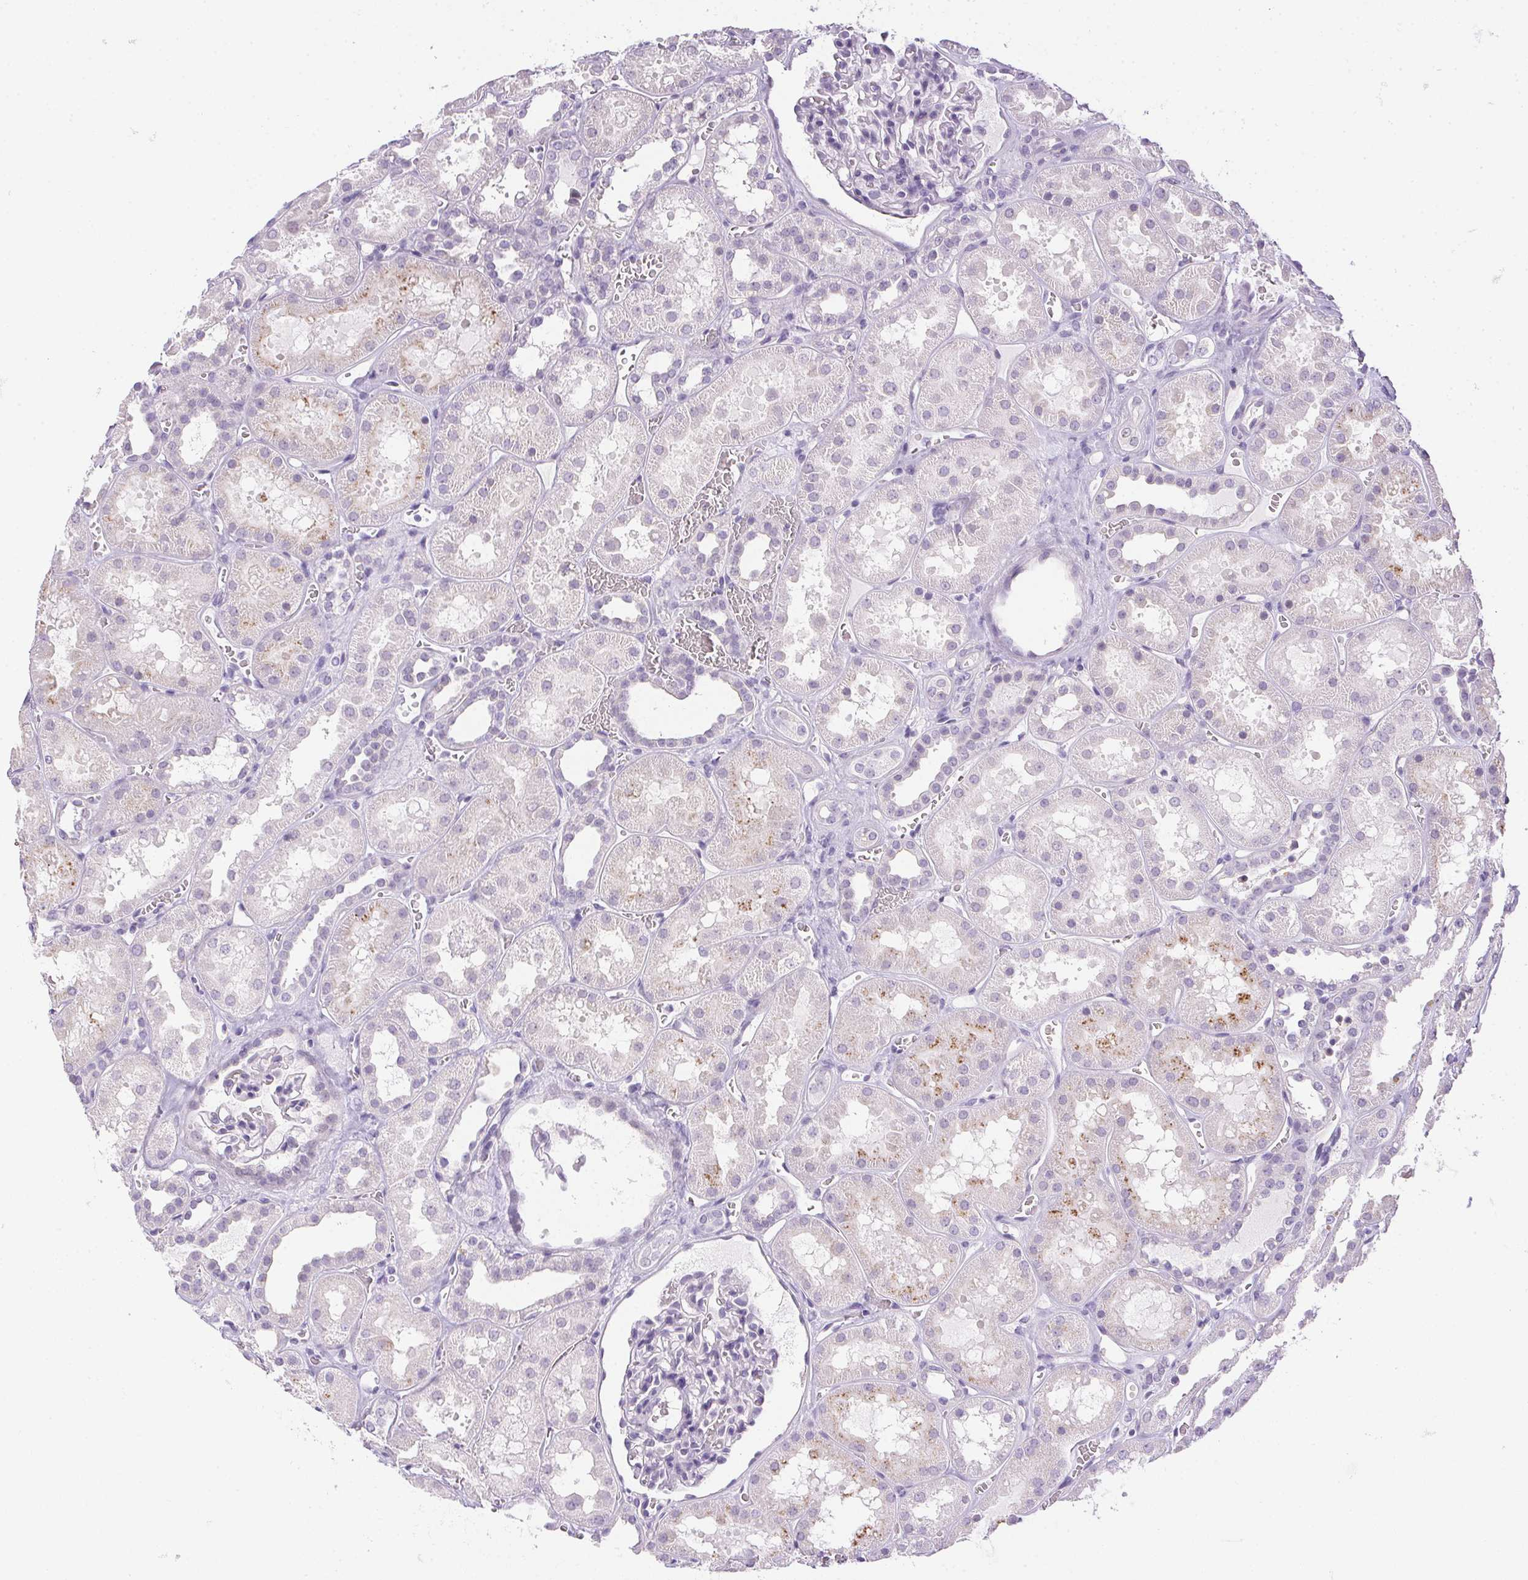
{"staining": {"intensity": "negative", "quantity": "none", "location": "none"}, "tissue": "kidney", "cell_type": "Cells in glomeruli", "image_type": "normal", "snomed": [{"axis": "morphology", "description": "Normal tissue, NOS"}, {"axis": "topography", "description": "Kidney"}], "caption": "This is a histopathology image of IHC staining of normal kidney, which shows no staining in cells in glomeruli. (DAB immunohistochemistry (IHC) with hematoxylin counter stain).", "gene": "PRL", "patient": {"sex": "female", "age": 41}}